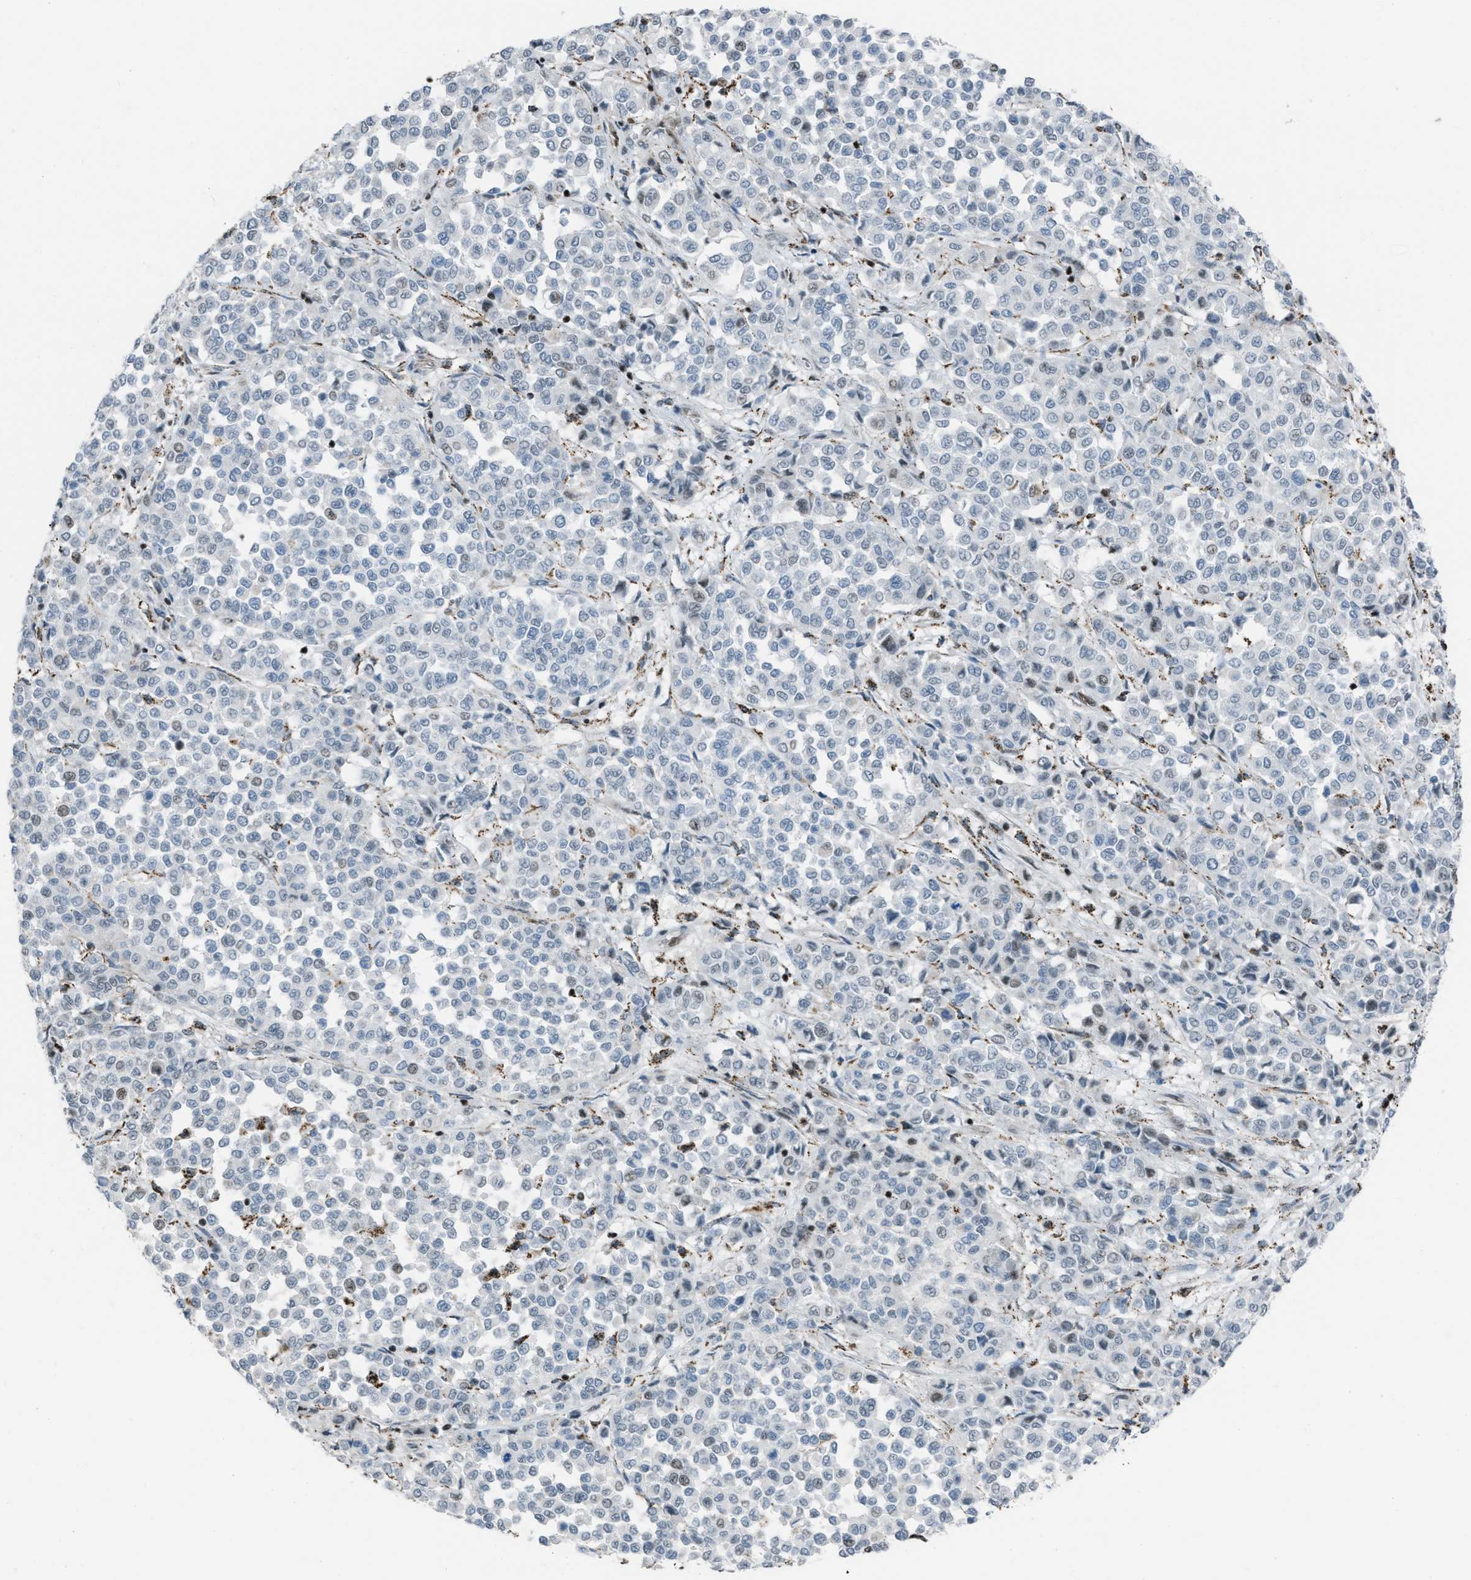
{"staining": {"intensity": "weak", "quantity": "<25%", "location": "nuclear"}, "tissue": "melanoma", "cell_type": "Tumor cells", "image_type": "cancer", "snomed": [{"axis": "morphology", "description": "Malignant melanoma, Metastatic site"}, {"axis": "topography", "description": "Pancreas"}], "caption": "Immunohistochemistry (IHC) photomicrograph of human malignant melanoma (metastatic site) stained for a protein (brown), which reveals no positivity in tumor cells.", "gene": "SLFN5", "patient": {"sex": "female", "age": 30}}